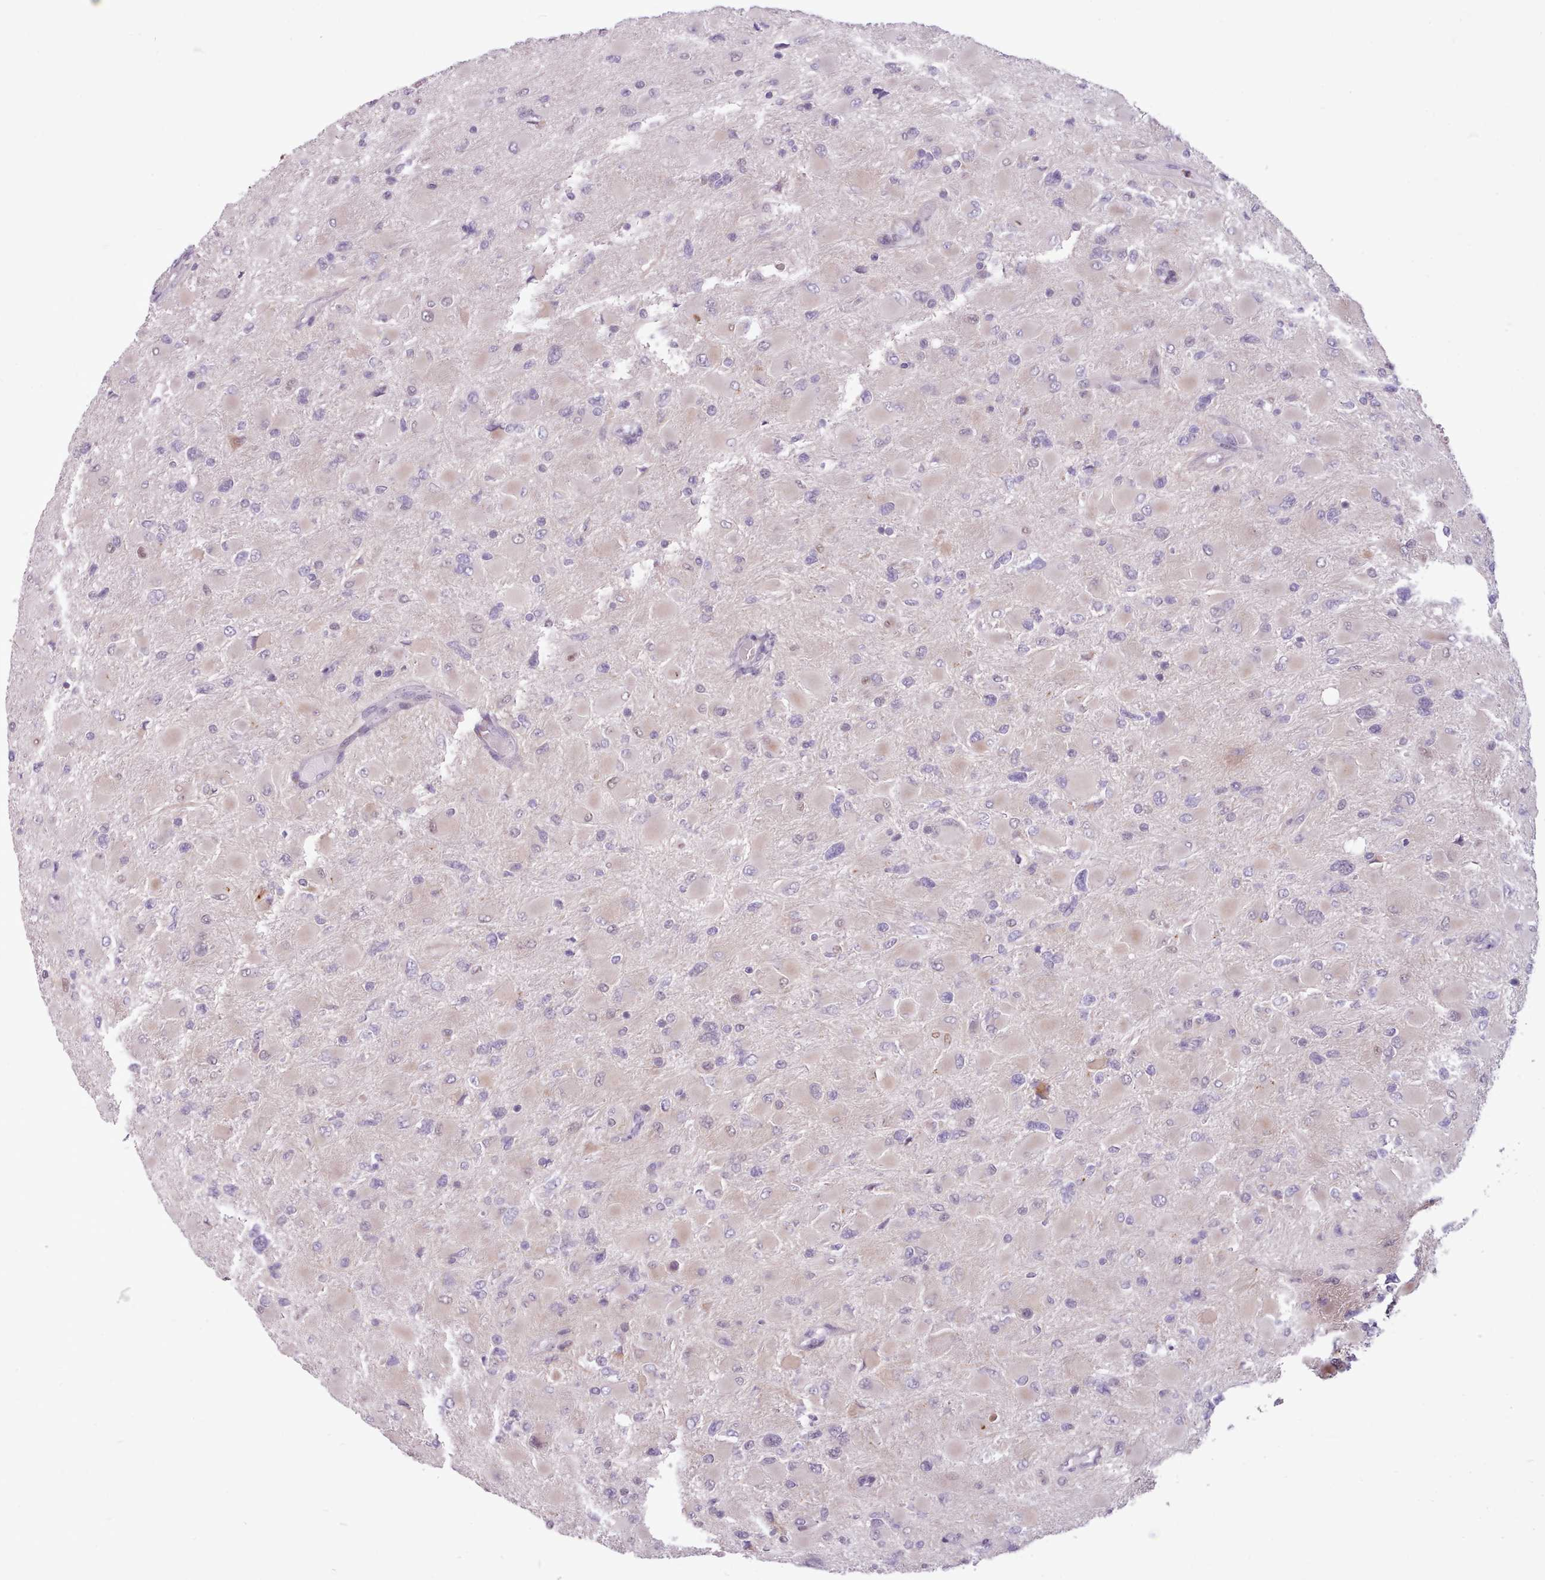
{"staining": {"intensity": "negative", "quantity": "none", "location": "none"}, "tissue": "glioma", "cell_type": "Tumor cells", "image_type": "cancer", "snomed": [{"axis": "morphology", "description": "Glioma, malignant, High grade"}, {"axis": "topography", "description": "Cerebral cortex"}], "caption": "DAB immunohistochemical staining of glioma displays no significant staining in tumor cells.", "gene": "SLURP1", "patient": {"sex": "female", "age": 36}}